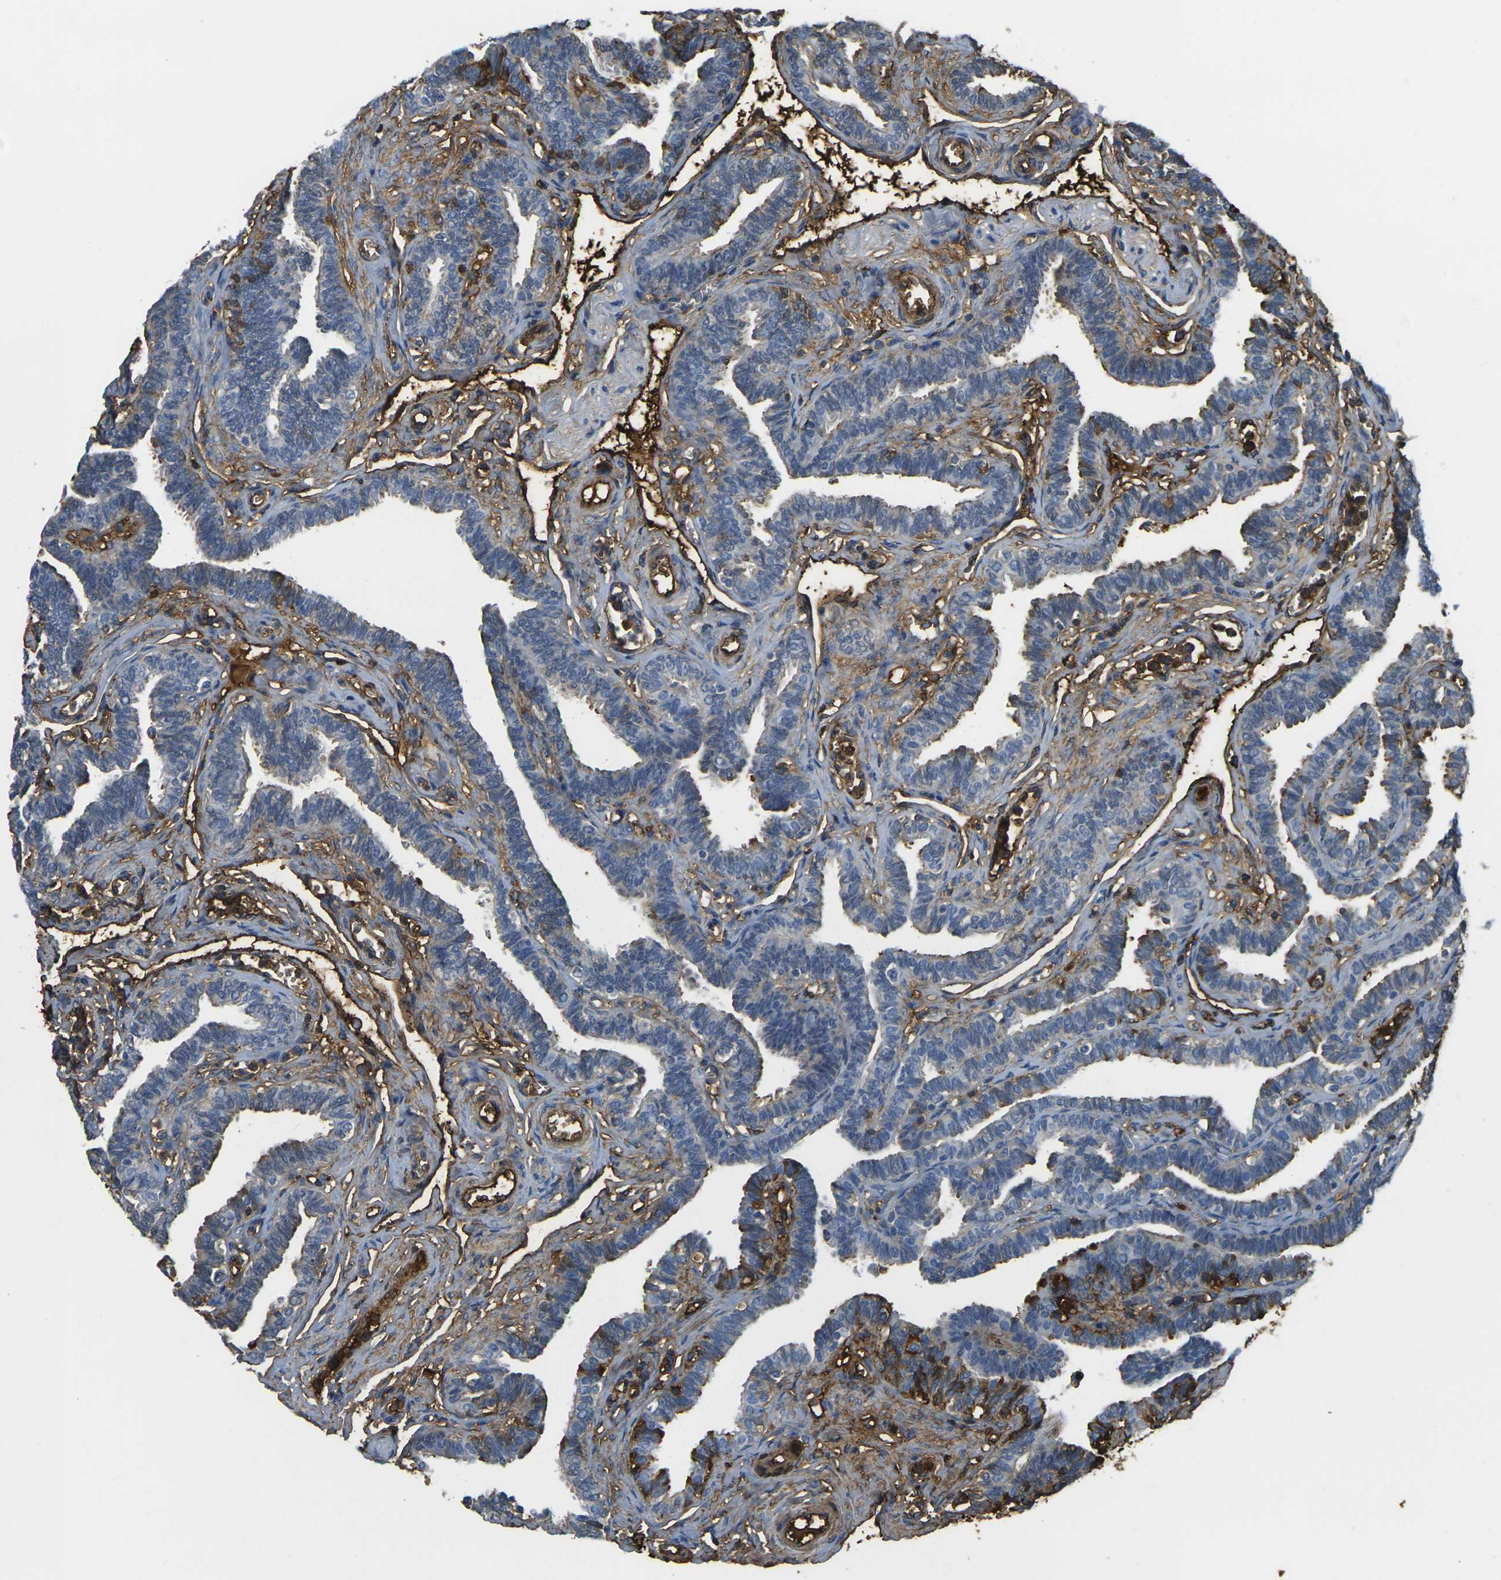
{"staining": {"intensity": "moderate", "quantity": "25%-75%", "location": "cytoplasmic/membranous"}, "tissue": "fallopian tube", "cell_type": "Glandular cells", "image_type": "normal", "snomed": [{"axis": "morphology", "description": "Normal tissue, NOS"}, {"axis": "topography", "description": "Fallopian tube"}, {"axis": "topography", "description": "Ovary"}], "caption": "Immunohistochemical staining of benign fallopian tube shows 25%-75% levels of moderate cytoplasmic/membranous protein staining in approximately 25%-75% of glandular cells.", "gene": "PLCD1", "patient": {"sex": "female", "age": 23}}